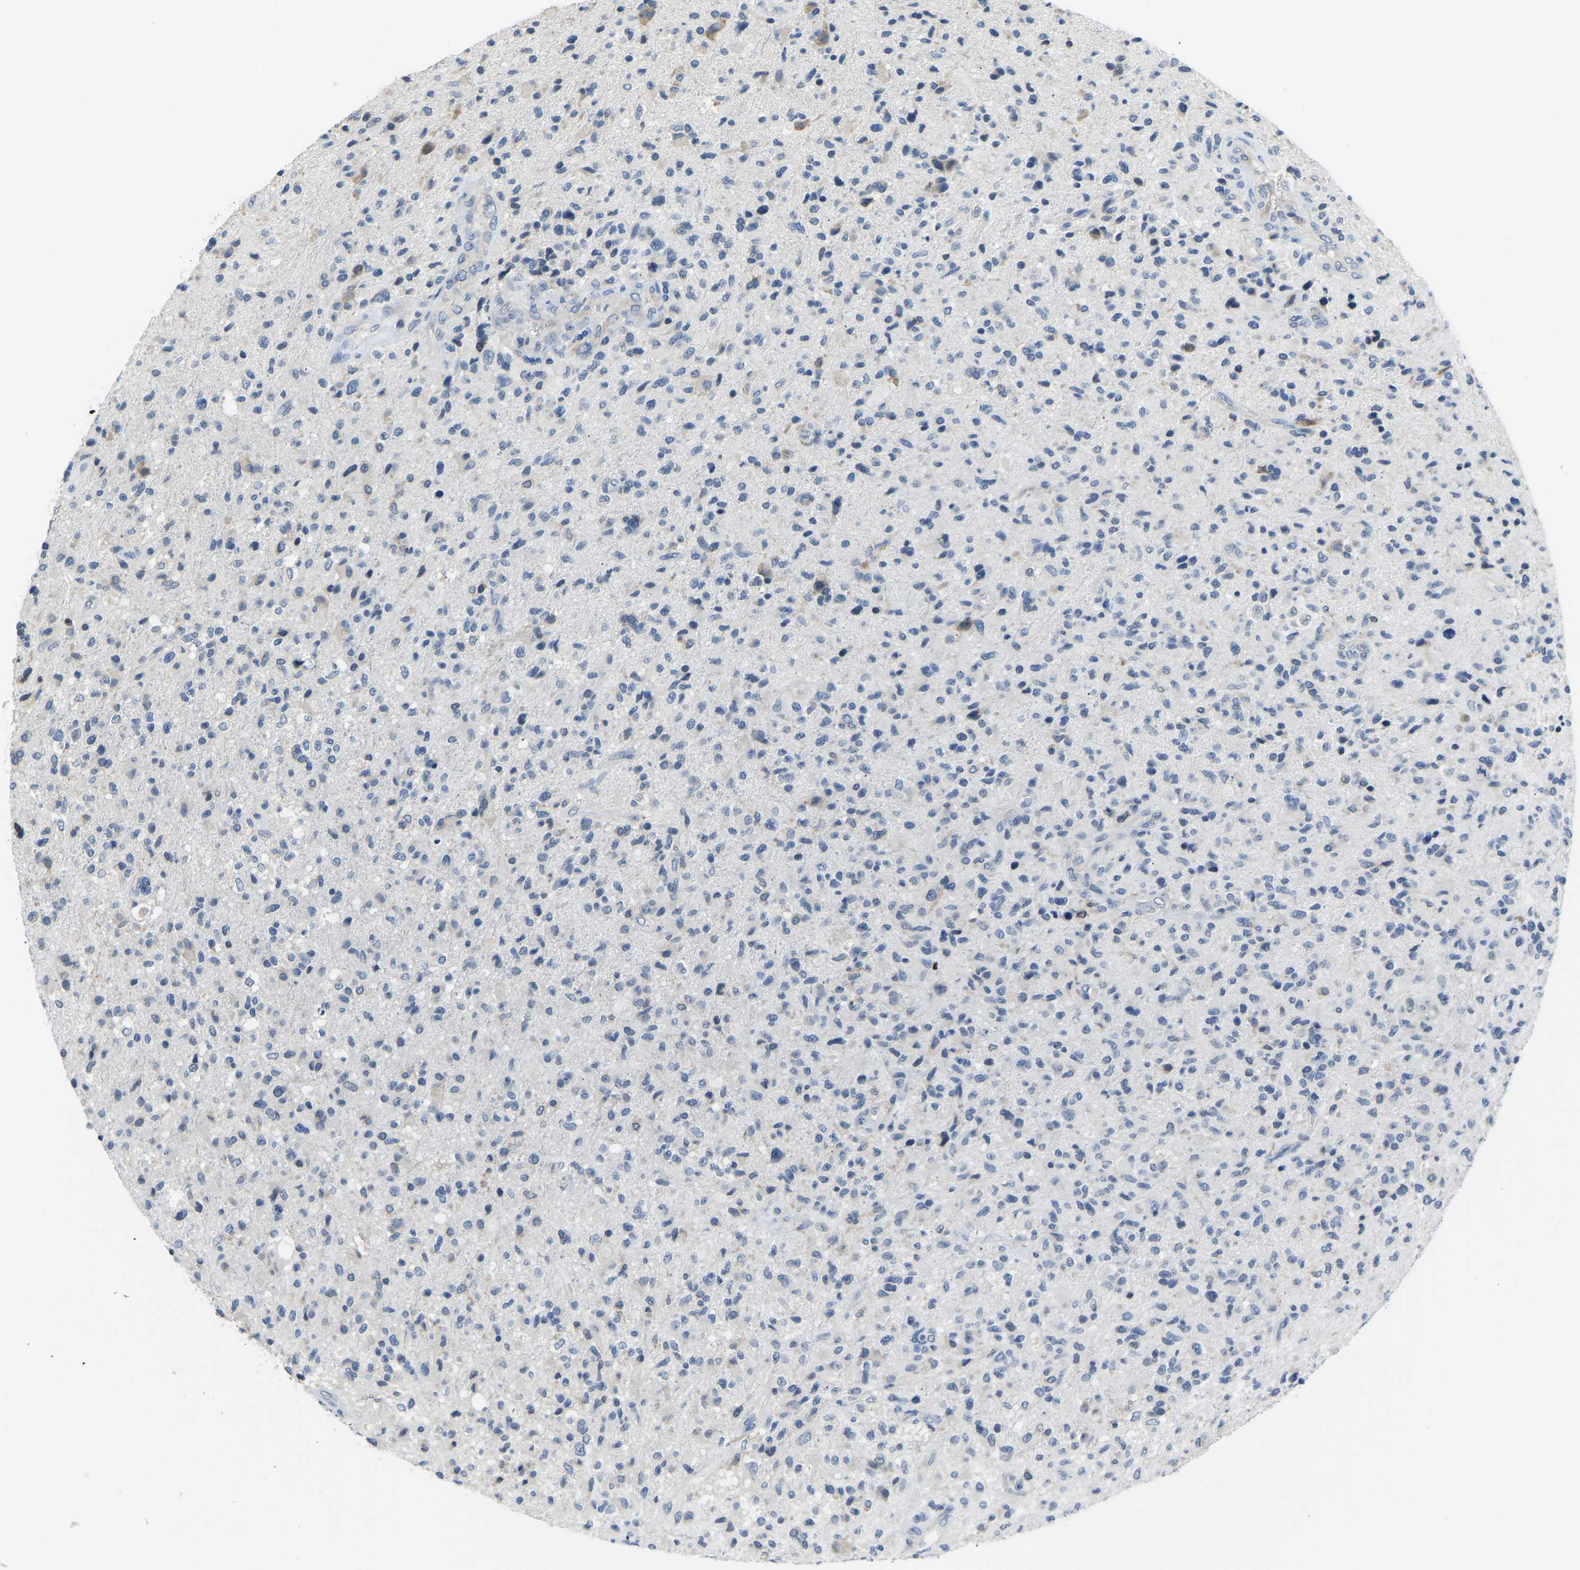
{"staining": {"intensity": "weak", "quantity": "<25%", "location": "cytoplasmic/membranous"}, "tissue": "glioma", "cell_type": "Tumor cells", "image_type": "cancer", "snomed": [{"axis": "morphology", "description": "Glioma, malignant, High grade"}, {"axis": "topography", "description": "Brain"}], "caption": "Histopathology image shows no significant protein positivity in tumor cells of glioma. Brightfield microscopy of immunohistochemistry stained with DAB (3,3'-diaminobenzidine) (brown) and hematoxylin (blue), captured at high magnification.", "gene": "VRK1", "patient": {"sex": "male", "age": 72}}